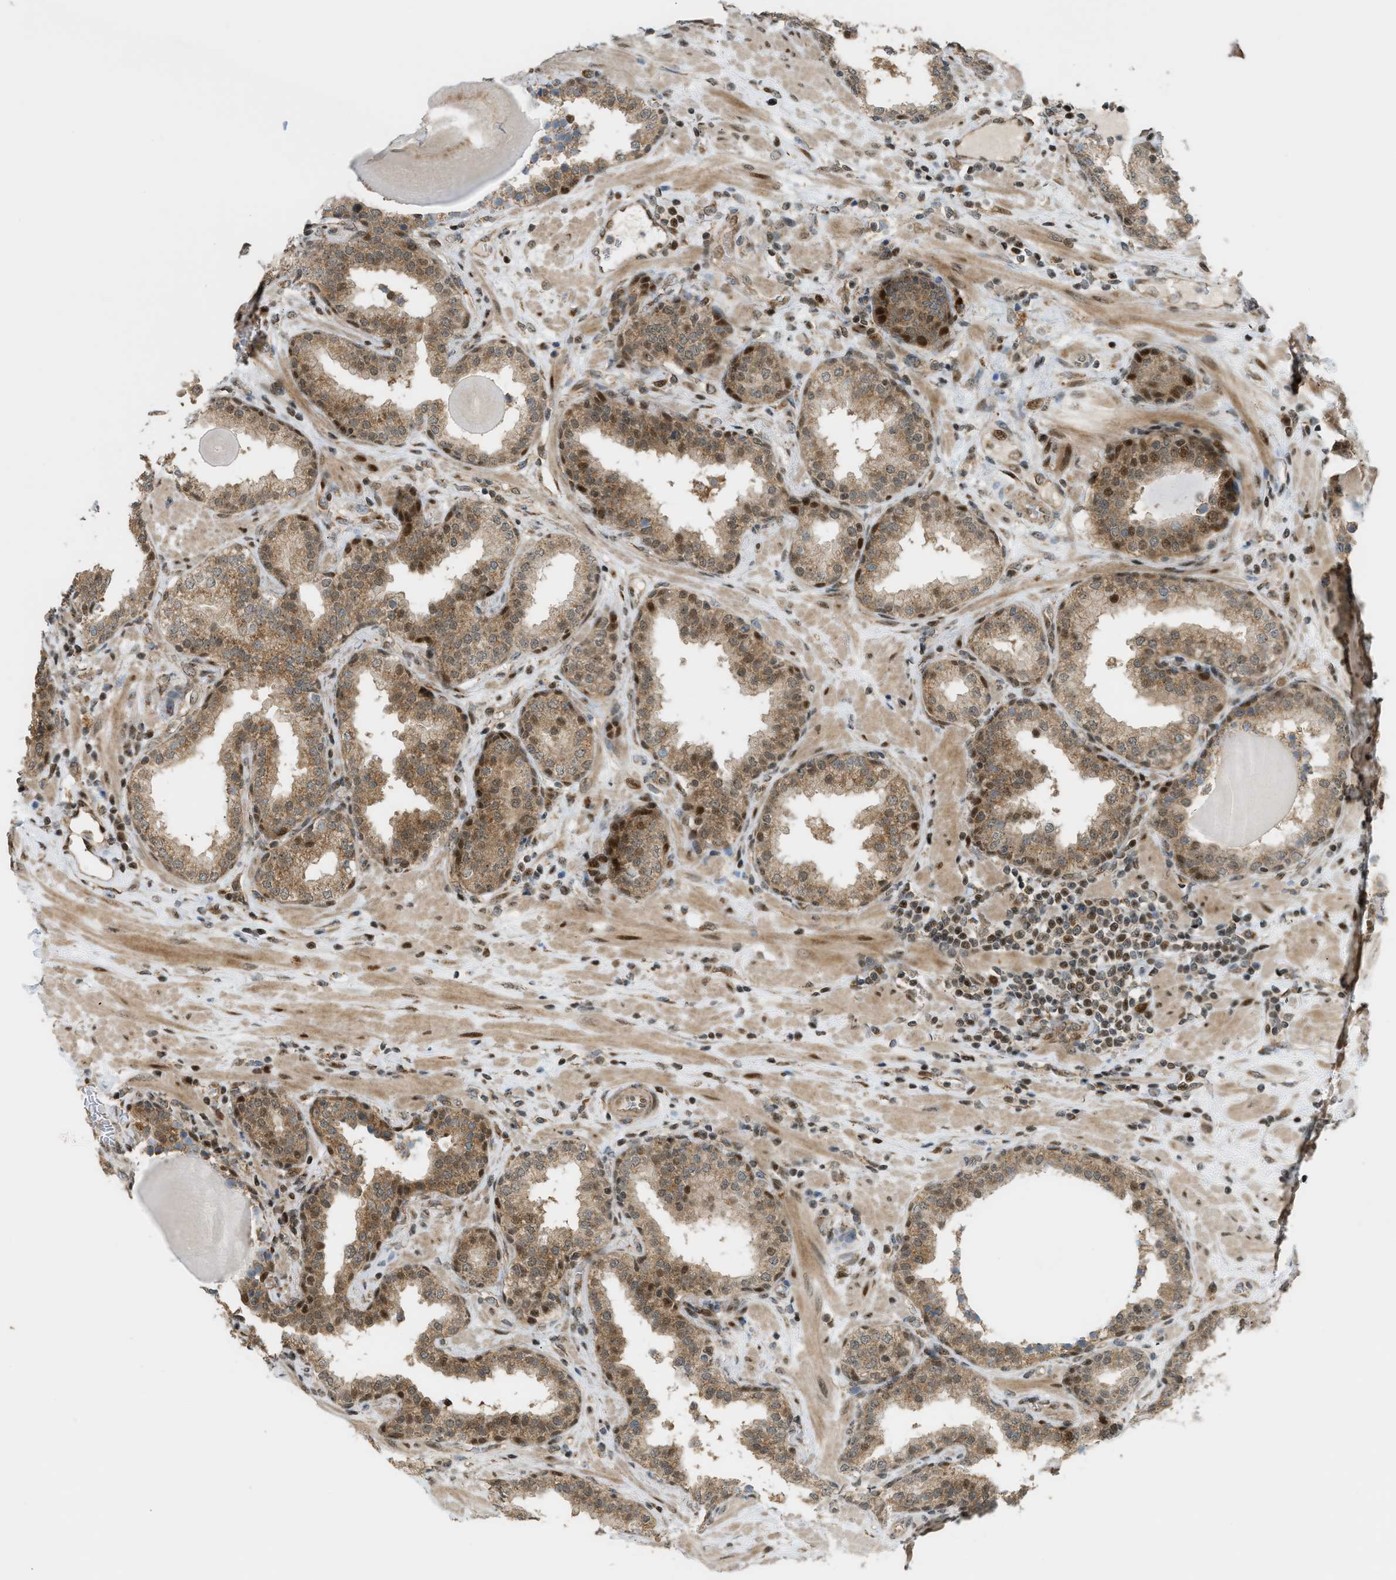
{"staining": {"intensity": "moderate", "quantity": ">75%", "location": "cytoplasmic/membranous,nuclear"}, "tissue": "prostate", "cell_type": "Glandular cells", "image_type": "normal", "snomed": [{"axis": "morphology", "description": "Normal tissue, NOS"}, {"axis": "topography", "description": "Prostate"}], "caption": "Approximately >75% of glandular cells in normal human prostate show moderate cytoplasmic/membranous,nuclear protein expression as visualized by brown immunohistochemical staining.", "gene": "CCDC186", "patient": {"sex": "male", "age": 51}}